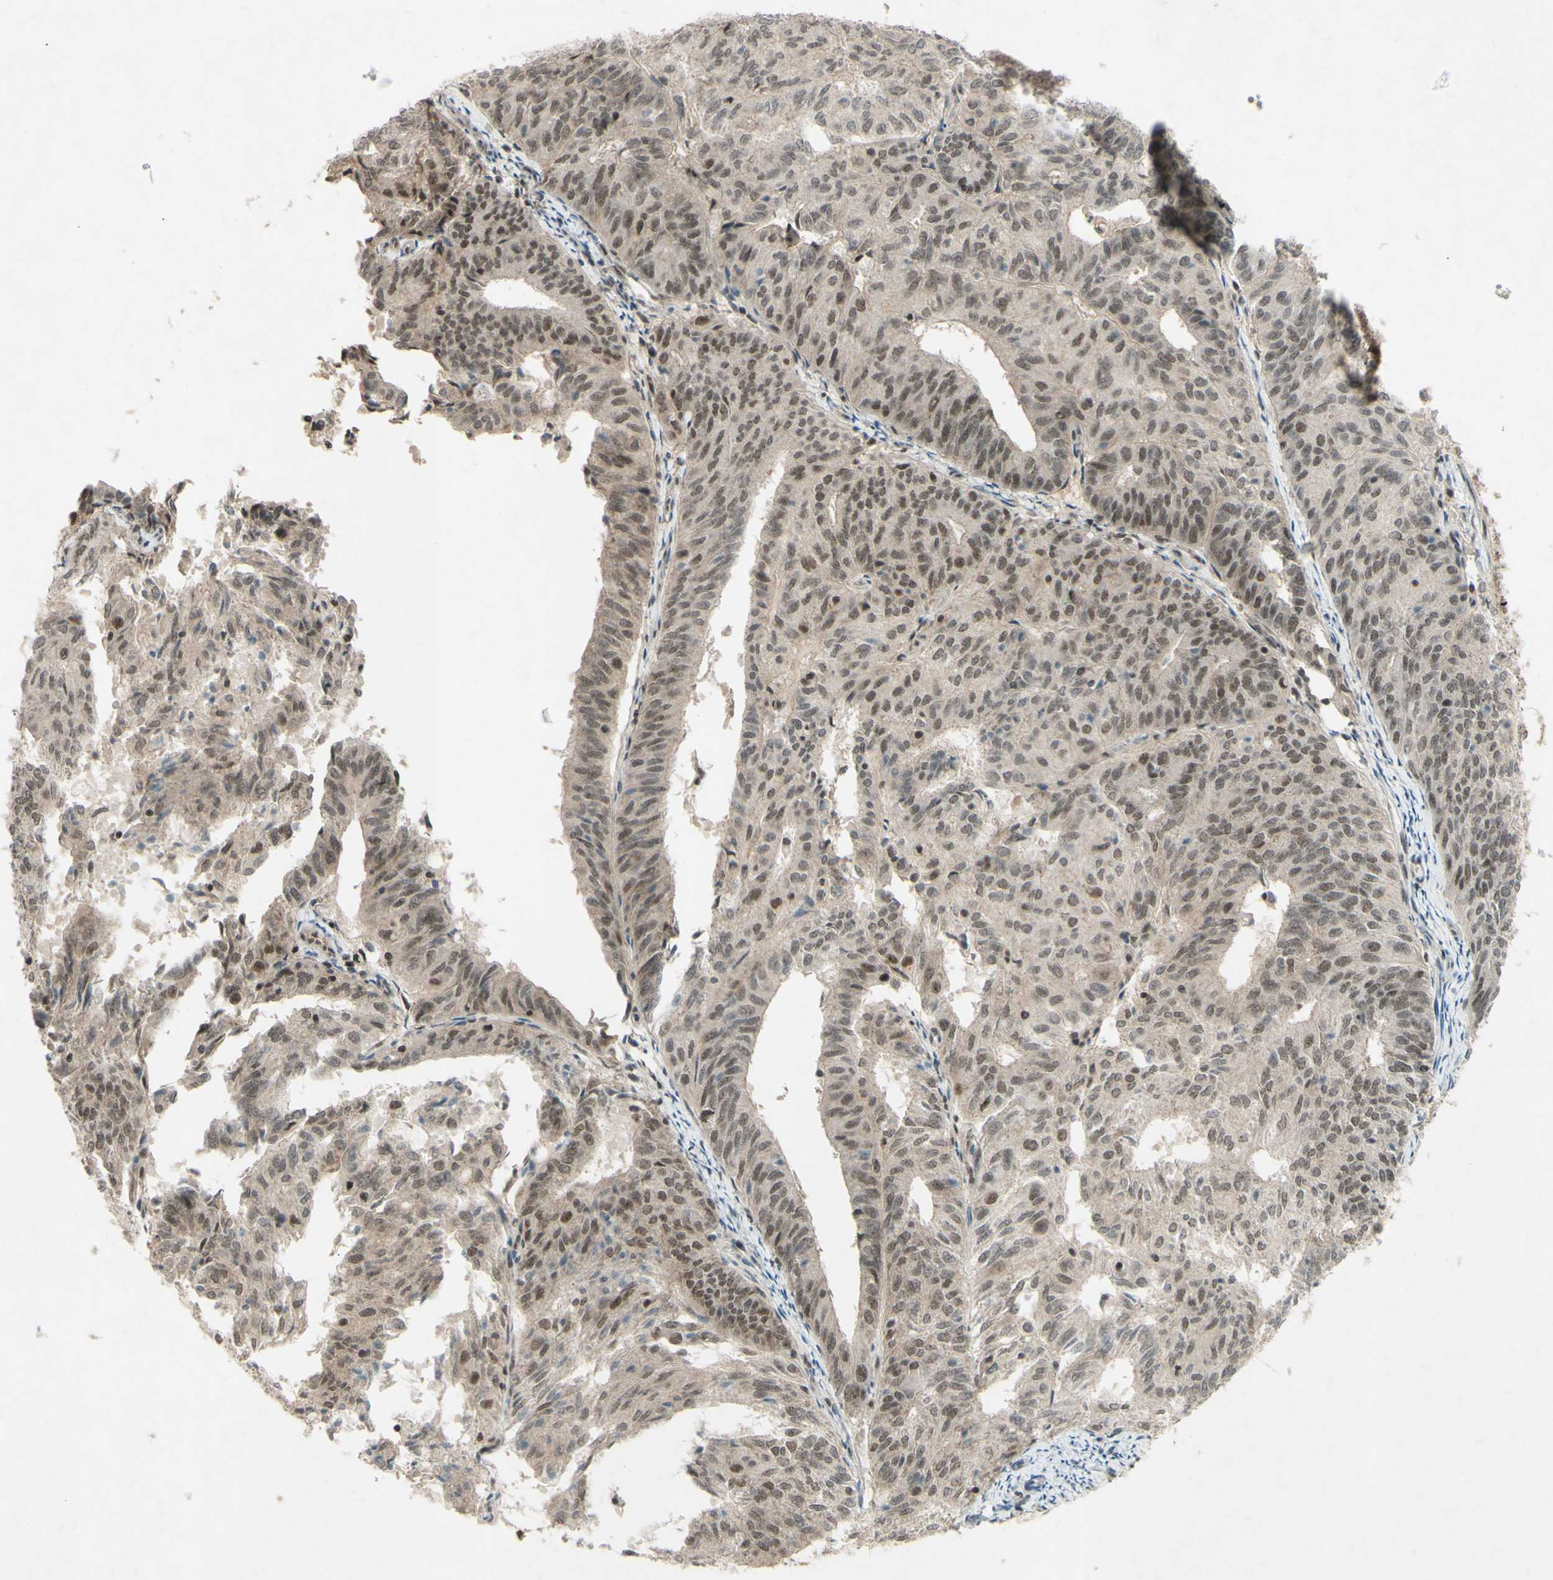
{"staining": {"intensity": "weak", "quantity": ">75%", "location": "nuclear"}, "tissue": "endometrial cancer", "cell_type": "Tumor cells", "image_type": "cancer", "snomed": [{"axis": "morphology", "description": "Adenocarcinoma, NOS"}, {"axis": "topography", "description": "Uterus"}], "caption": "Immunohistochemistry of adenocarcinoma (endometrial) reveals low levels of weak nuclear staining in about >75% of tumor cells. (Brightfield microscopy of DAB IHC at high magnification).", "gene": "SNW1", "patient": {"sex": "female", "age": 60}}